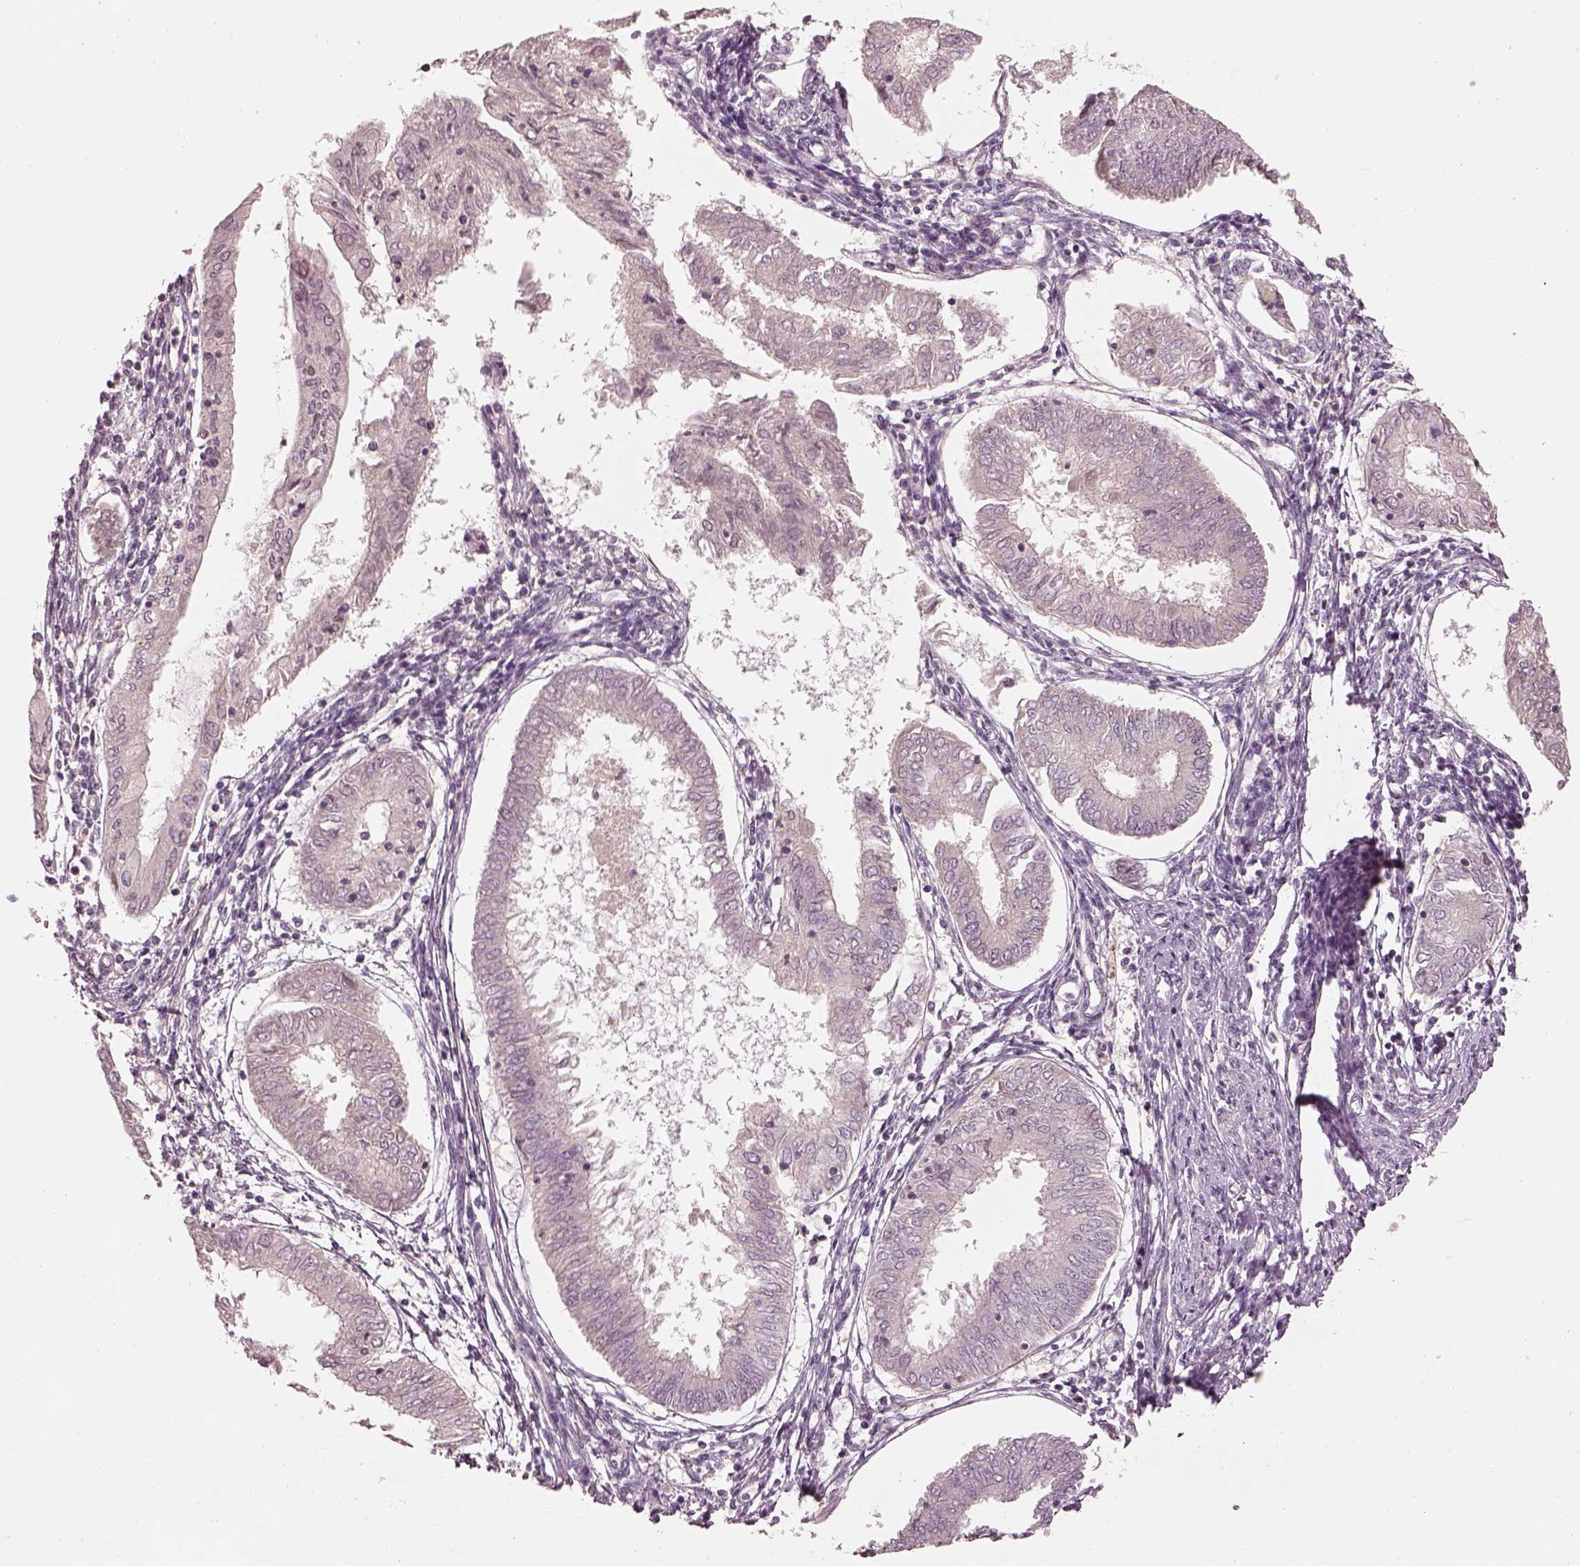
{"staining": {"intensity": "negative", "quantity": "none", "location": "none"}, "tissue": "endometrial cancer", "cell_type": "Tumor cells", "image_type": "cancer", "snomed": [{"axis": "morphology", "description": "Adenocarcinoma, NOS"}, {"axis": "topography", "description": "Endometrium"}], "caption": "Immunohistochemistry (IHC) of endometrial adenocarcinoma displays no positivity in tumor cells.", "gene": "TLX3", "patient": {"sex": "female", "age": 68}}